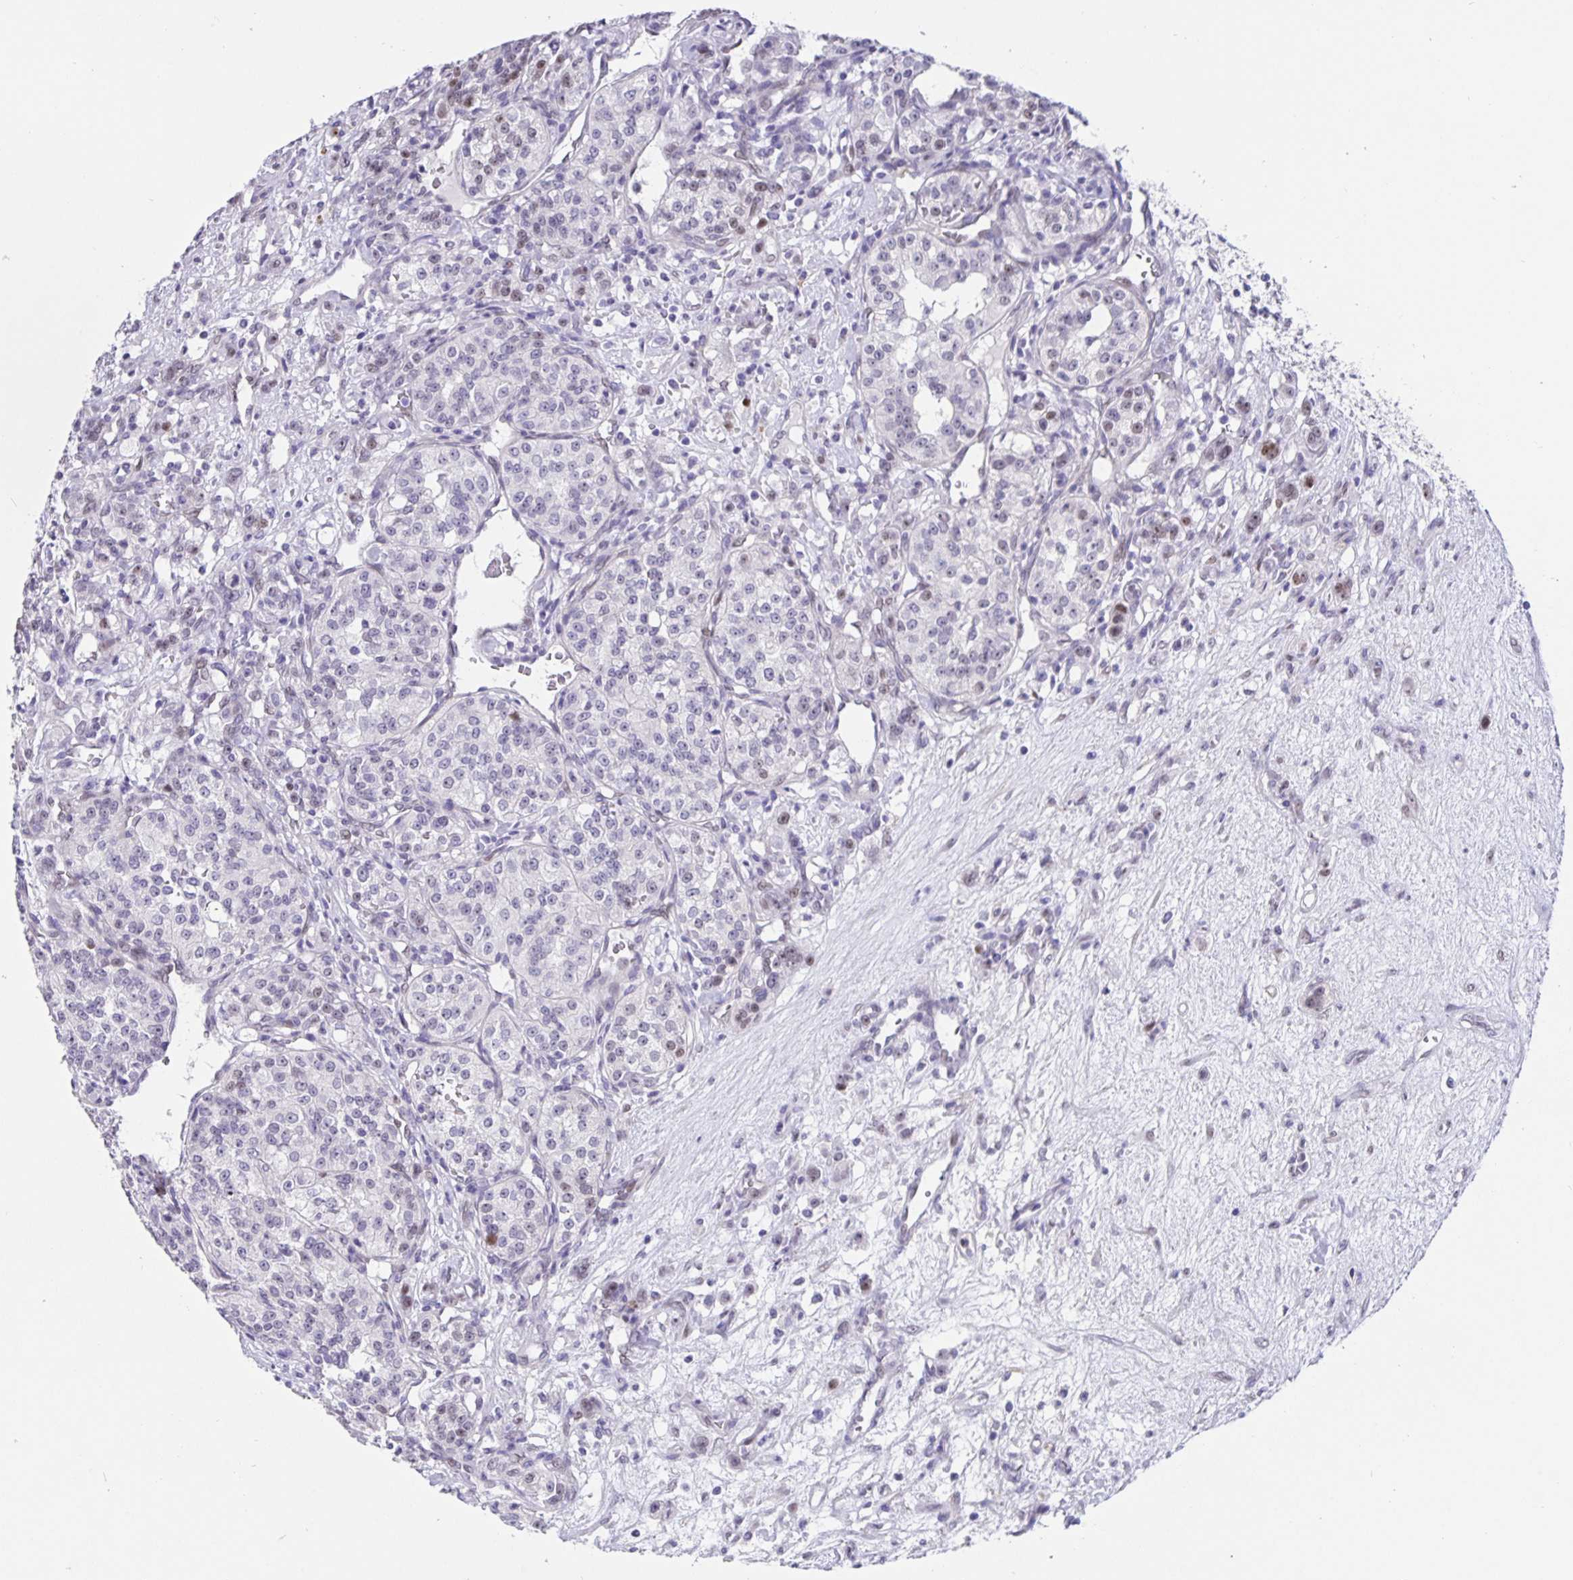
{"staining": {"intensity": "negative", "quantity": "none", "location": "none"}, "tissue": "renal cancer", "cell_type": "Tumor cells", "image_type": "cancer", "snomed": [{"axis": "morphology", "description": "Adenocarcinoma, NOS"}, {"axis": "topography", "description": "Kidney"}], "caption": "High power microscopy micrograph of an IHC histopathology image of adenocarcinoma (renal), revealing no significant positivity in tumor cells.", "gene": "FOSL2", "patient": {"sex": "female", "age": 63}}